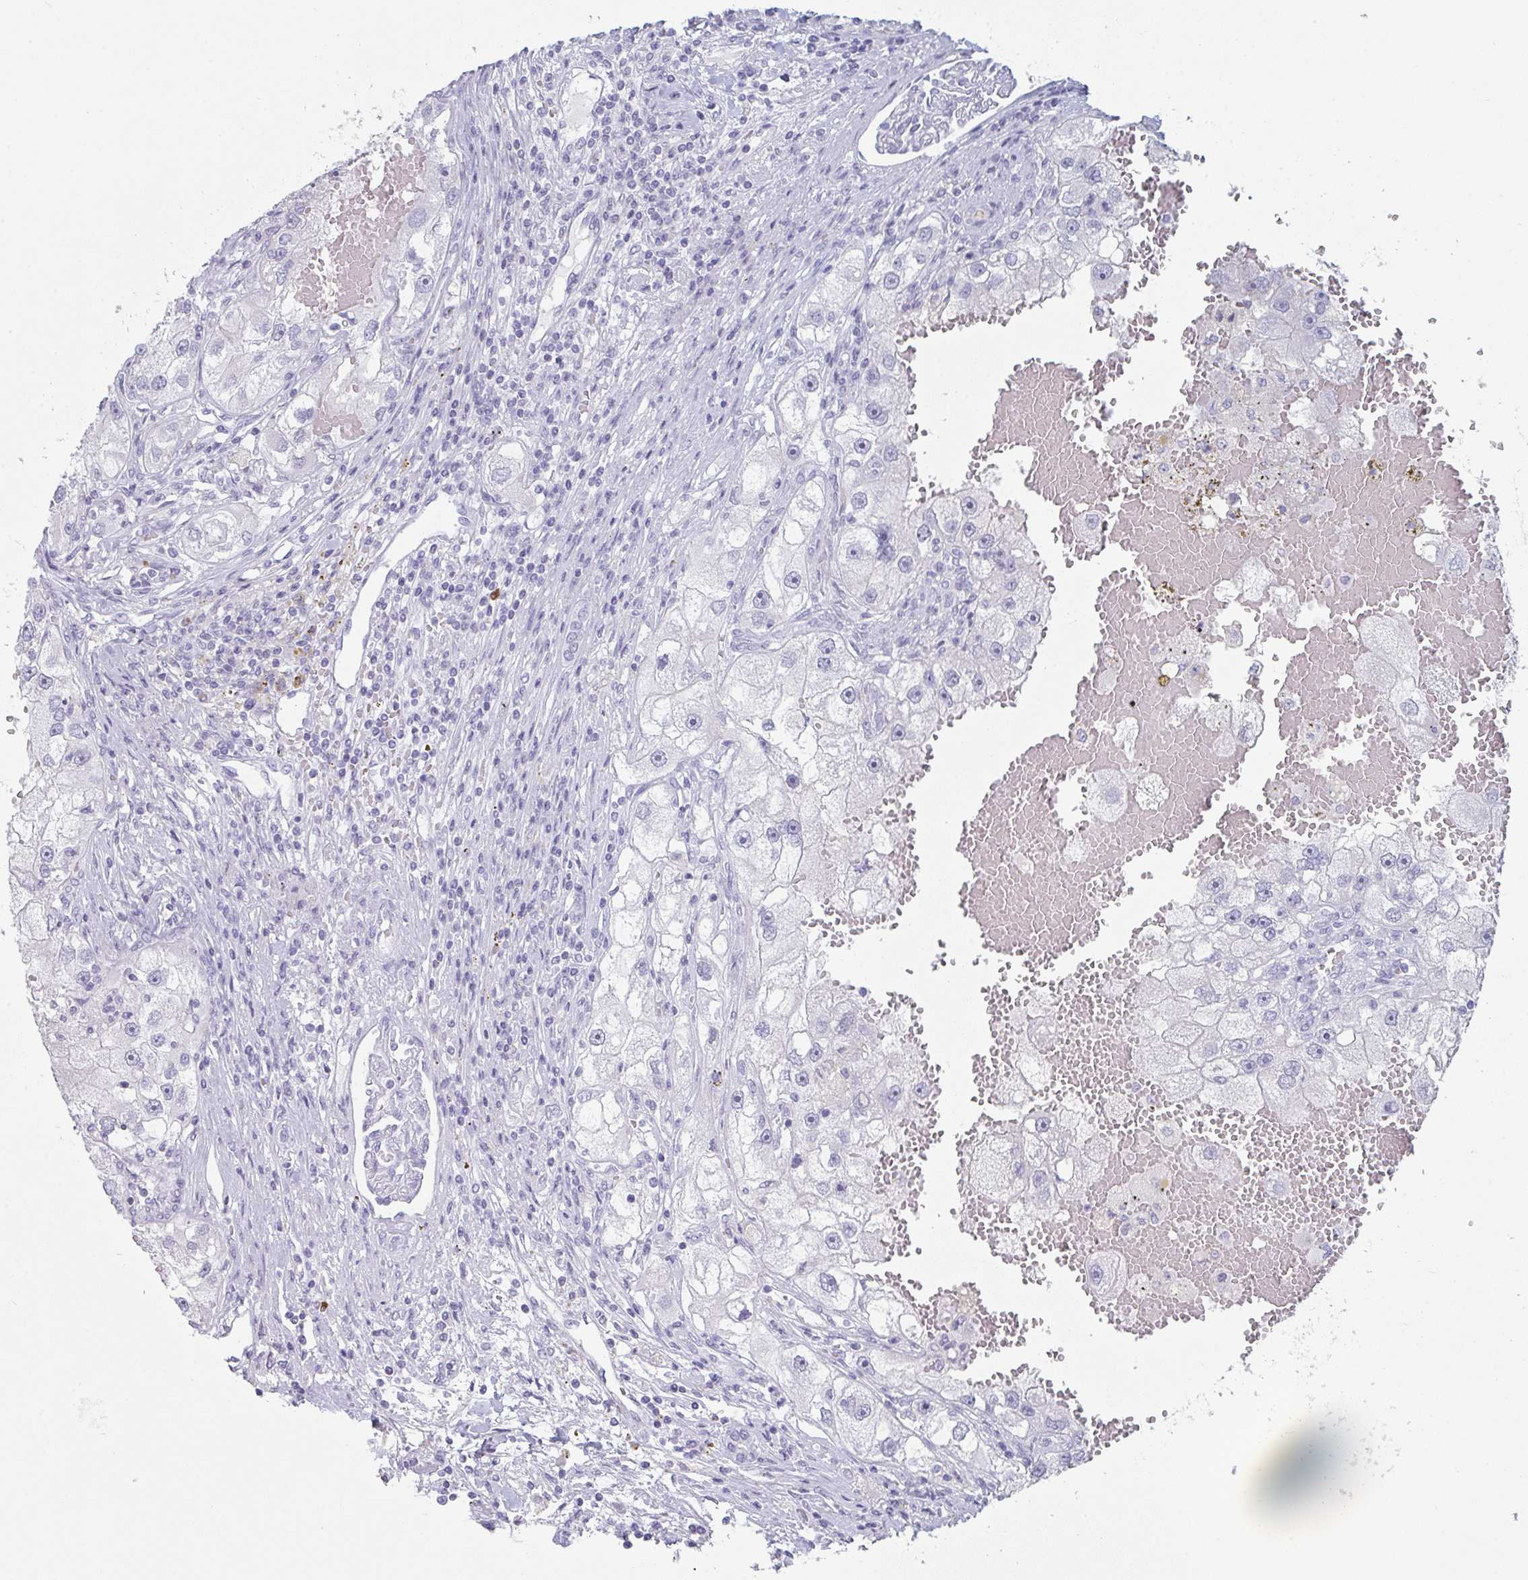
{"staining": {"intensity": "negative", "quantity": "none", "location": "none"}, "tissue": "renal cancer", "cell_type": "Tumor cells", "image_type": "cancer", "snomed": [{"axis": "morphology", "description": "Adenocarcinoma, NOS"}, {"axis": "topography", "description": "Kidney"}], "caption": "There is no significant staining in tumor cells of renal cancer (adenocarcinoma).", "gene": "RUBCN", "patient": {"sex": "male", "age": 63}}